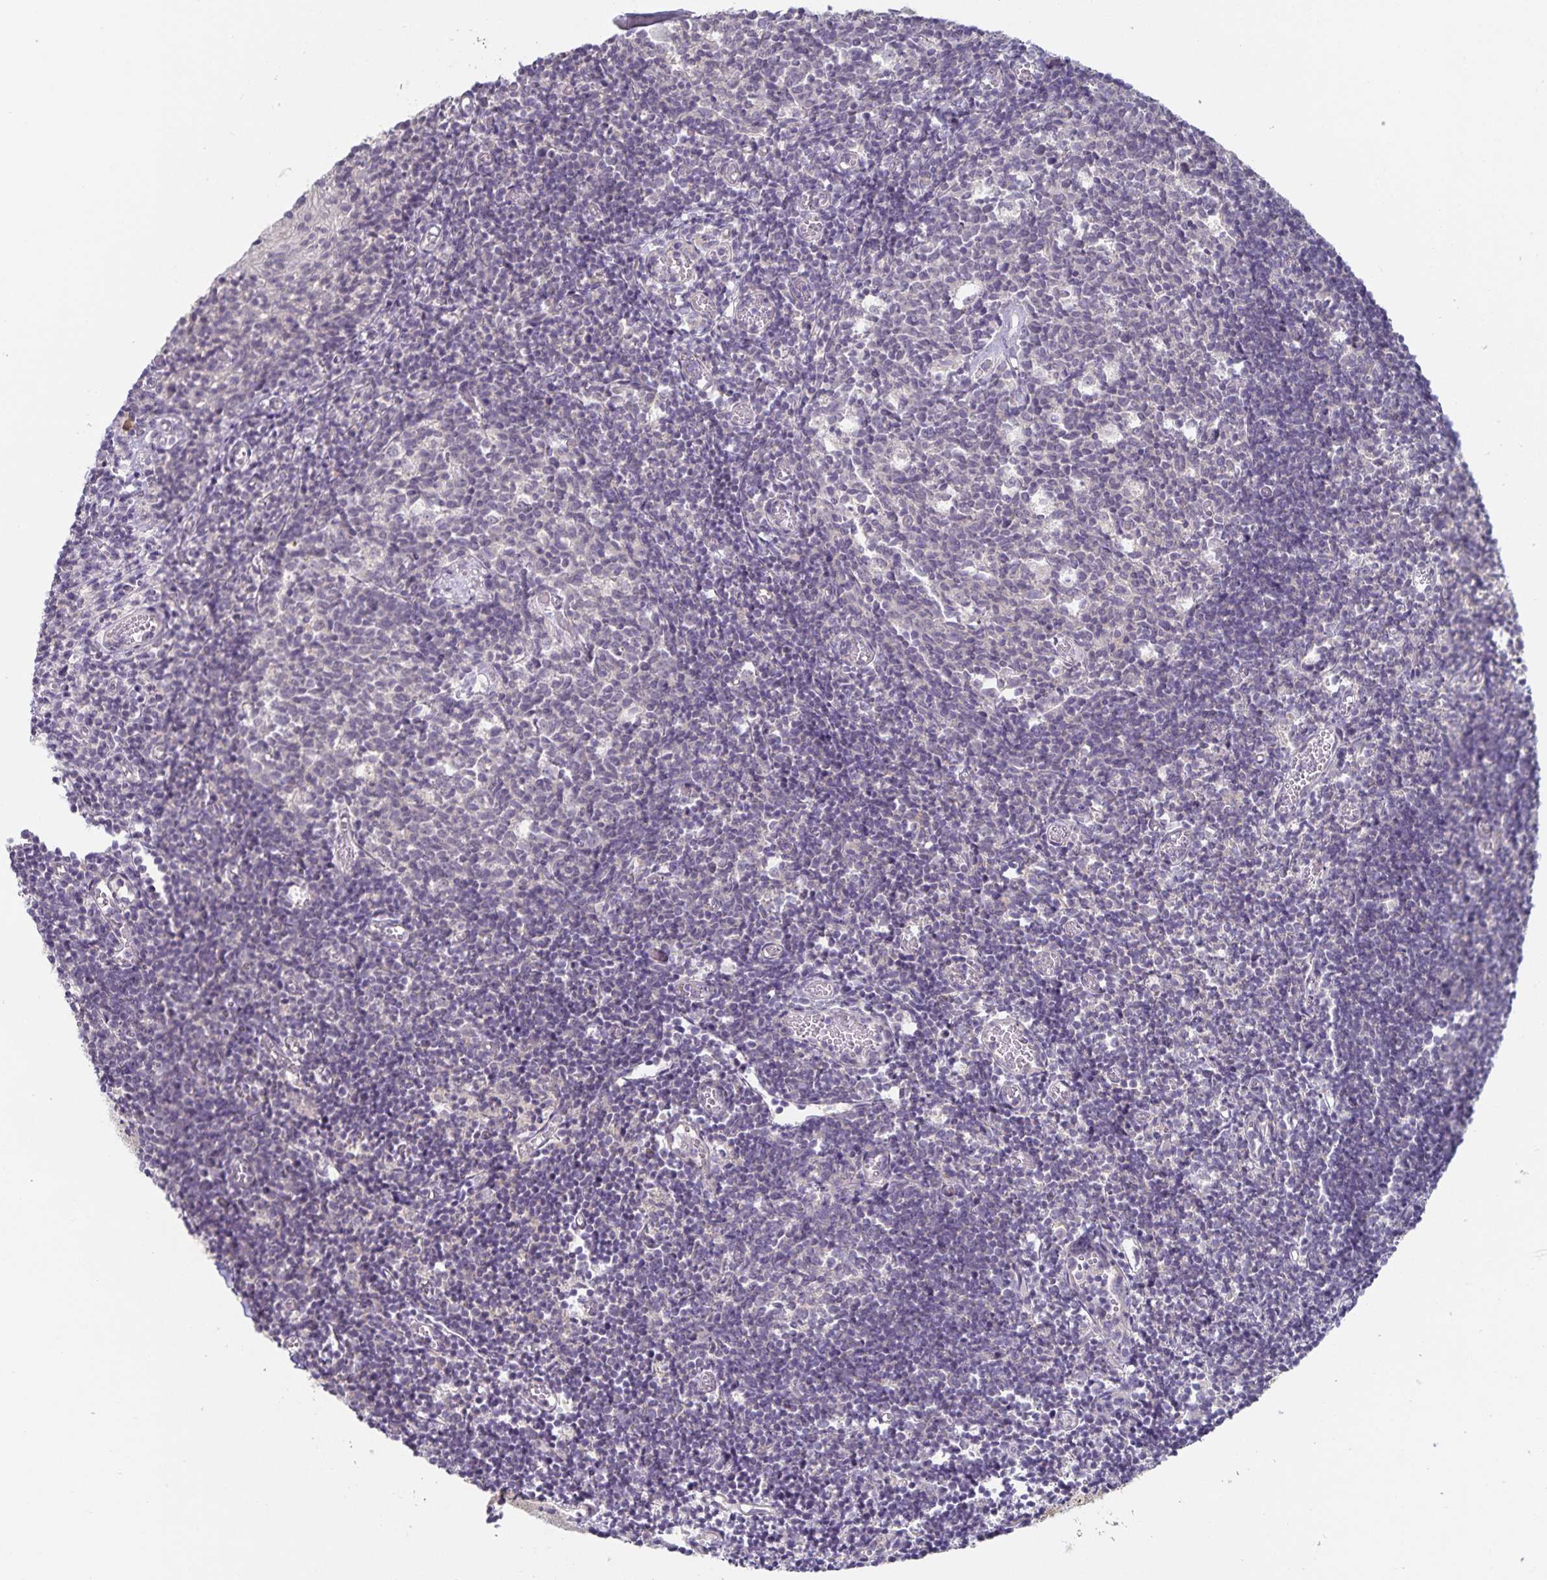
{"staining": {"intensity": "negative", "quantity": "none", "location": "none"}, "tissue": "tonsil", "cell_type": "Germinal center cells", "image_type": "normal", "snomed": [{"axis": "morphology", "description": "Normal tissue, NOS"}, {"axis": "topography", "description": "Tonsil"}], "caption": "DAB (3,3'-diaminobenzidine) immunohistochemical staining of unremarkable human tonsil shows no significant positivity in germinal center cells.", "gene": "DNAH9", "patient": {"sex": "female", "age": 10}}